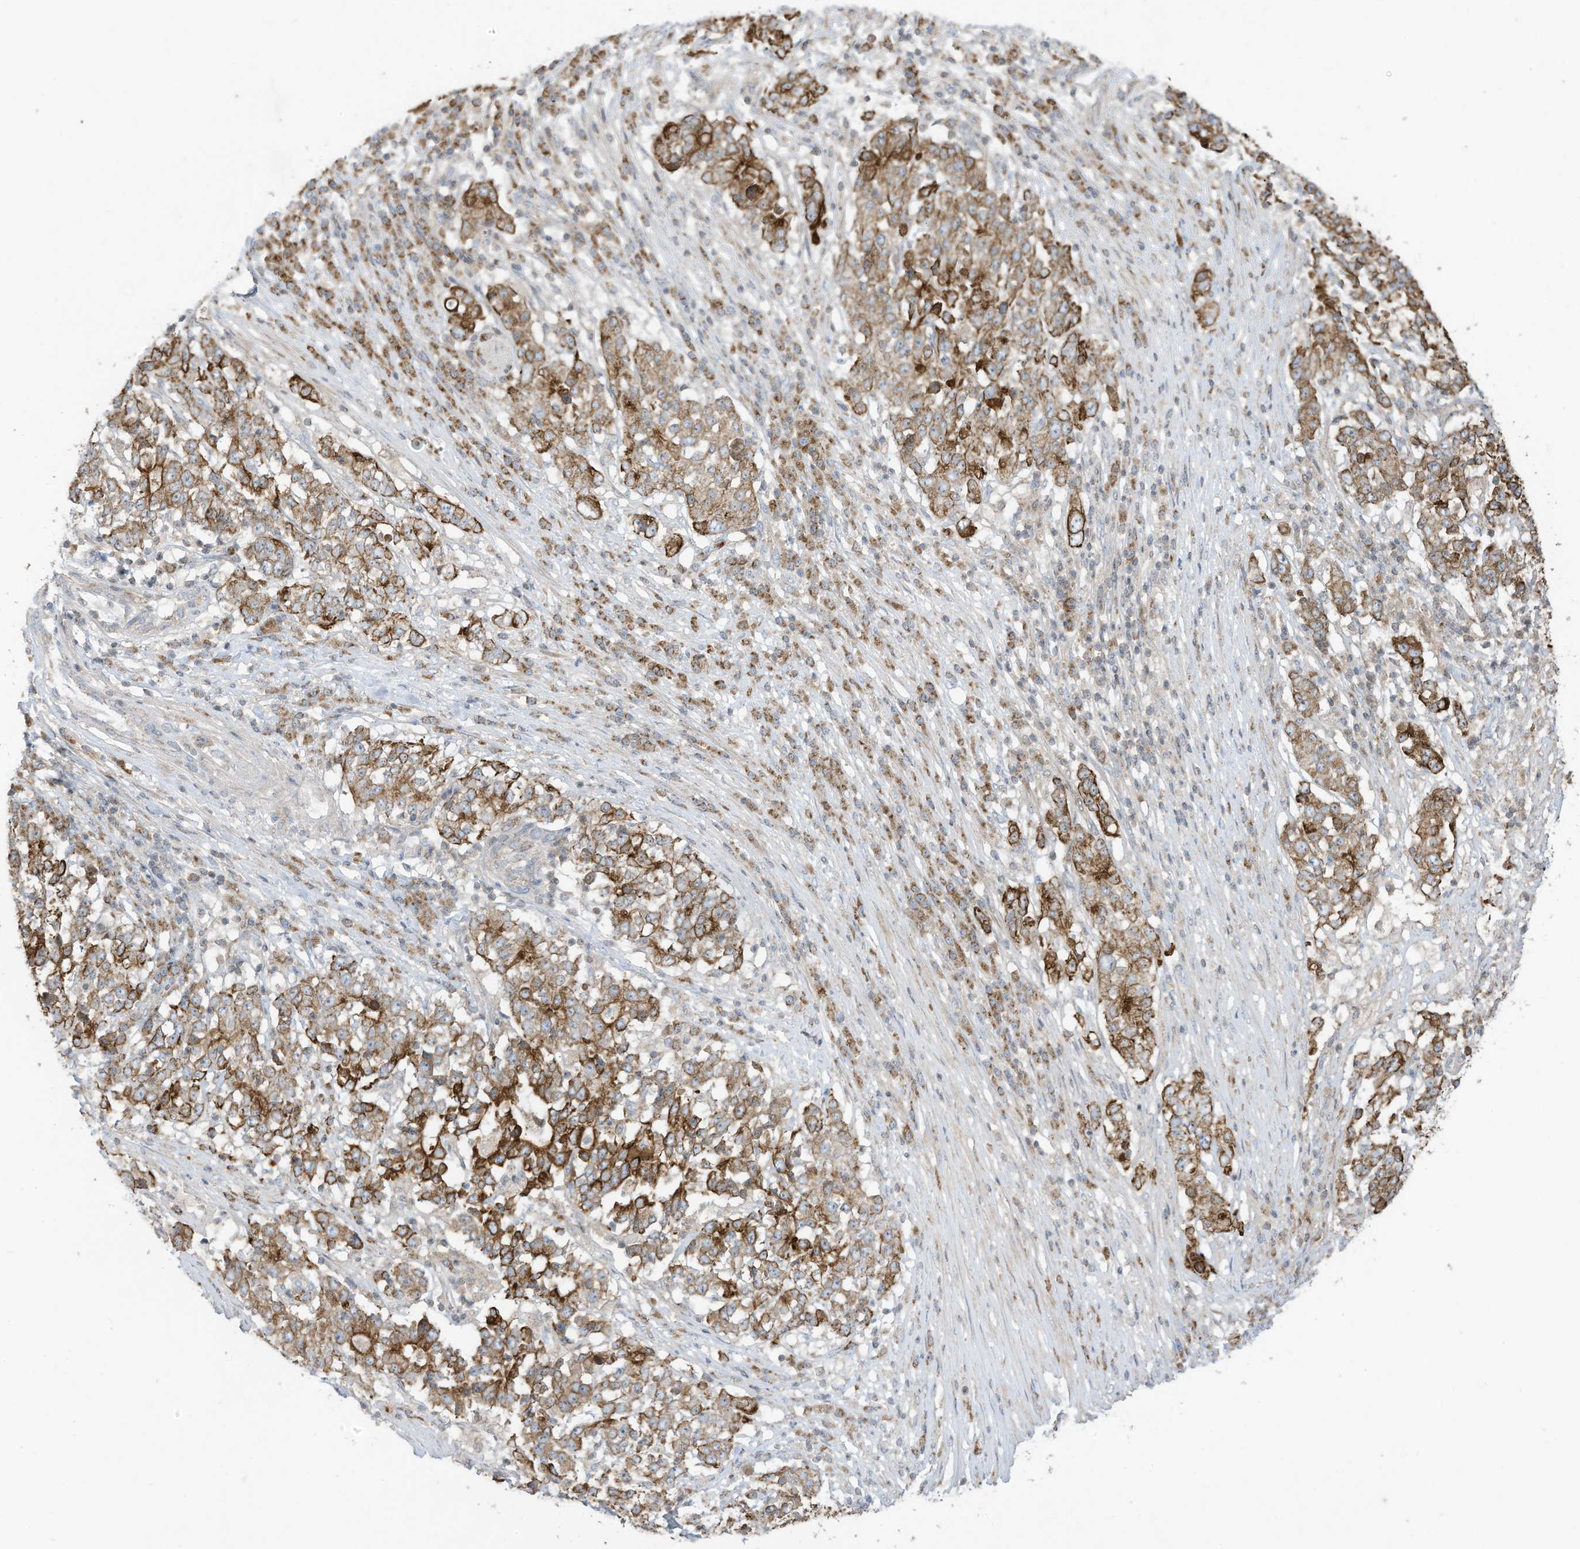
{"staining": {"intensity": "strong", "quantity": ">75%", "location": "cytoplasmic/membranous"}, "tissue": "stomach cancer", "cell_type": "Tumor cells", "image_type": "cancer", "snomed": [{"axis": "morphology", "description": "Adenocarcinoma, NOS"}, {"axis": "topography", "description": "Stomach"}], "caption": "Protein staining of stomach adenocarcinoma tissue reveals strong cytoplasmic/membranous positivity in approximately >75% of tumor cells. (DAB = brown stain, brightfield microscopy at high magnification).", "gene": "CGAS", "patient": {"sex": "male", "age": 59}}